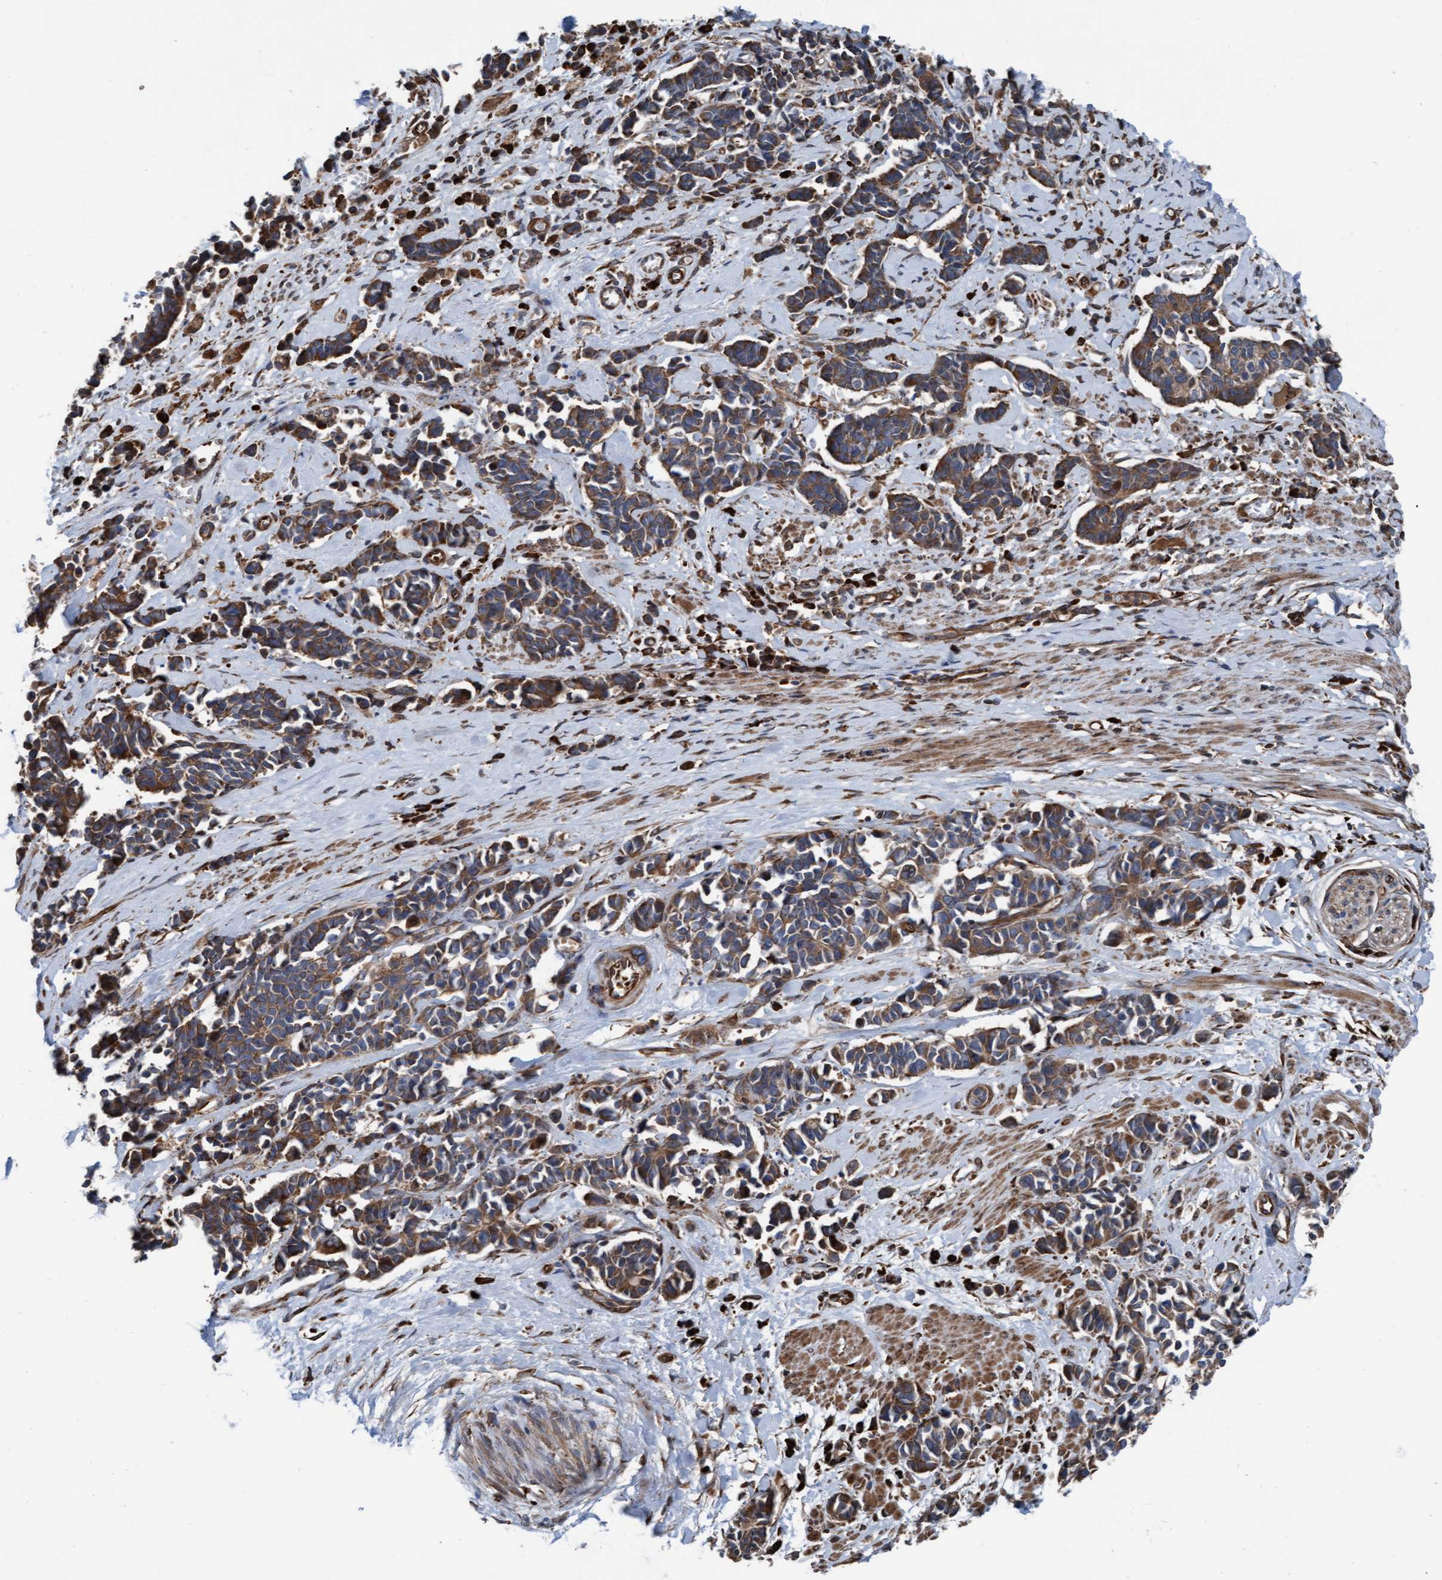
{"staining": {"intensity": "moderate", "quantity": ">75%", "location": "cytoplasmic/membranous"}, "tissue": "cervical cancer", "cell_type": "Tumor cells", "image_type": "cancer", "snomed": [{"axis": "morphology", "description": "Squamous cell carcinoma, NOS"}, {"axis": "topography", "description": "Cervix"}], "caption": "This image displays immunohistochemistry (IHC) staining of cervical cancer (squamous cell carcinoma), with medium moderate cytoplasmic/membranous staining in about >75% of tumor cells.", "gene": "RAP1GAP2", "patient": {"sex": "female", "age": 35}}